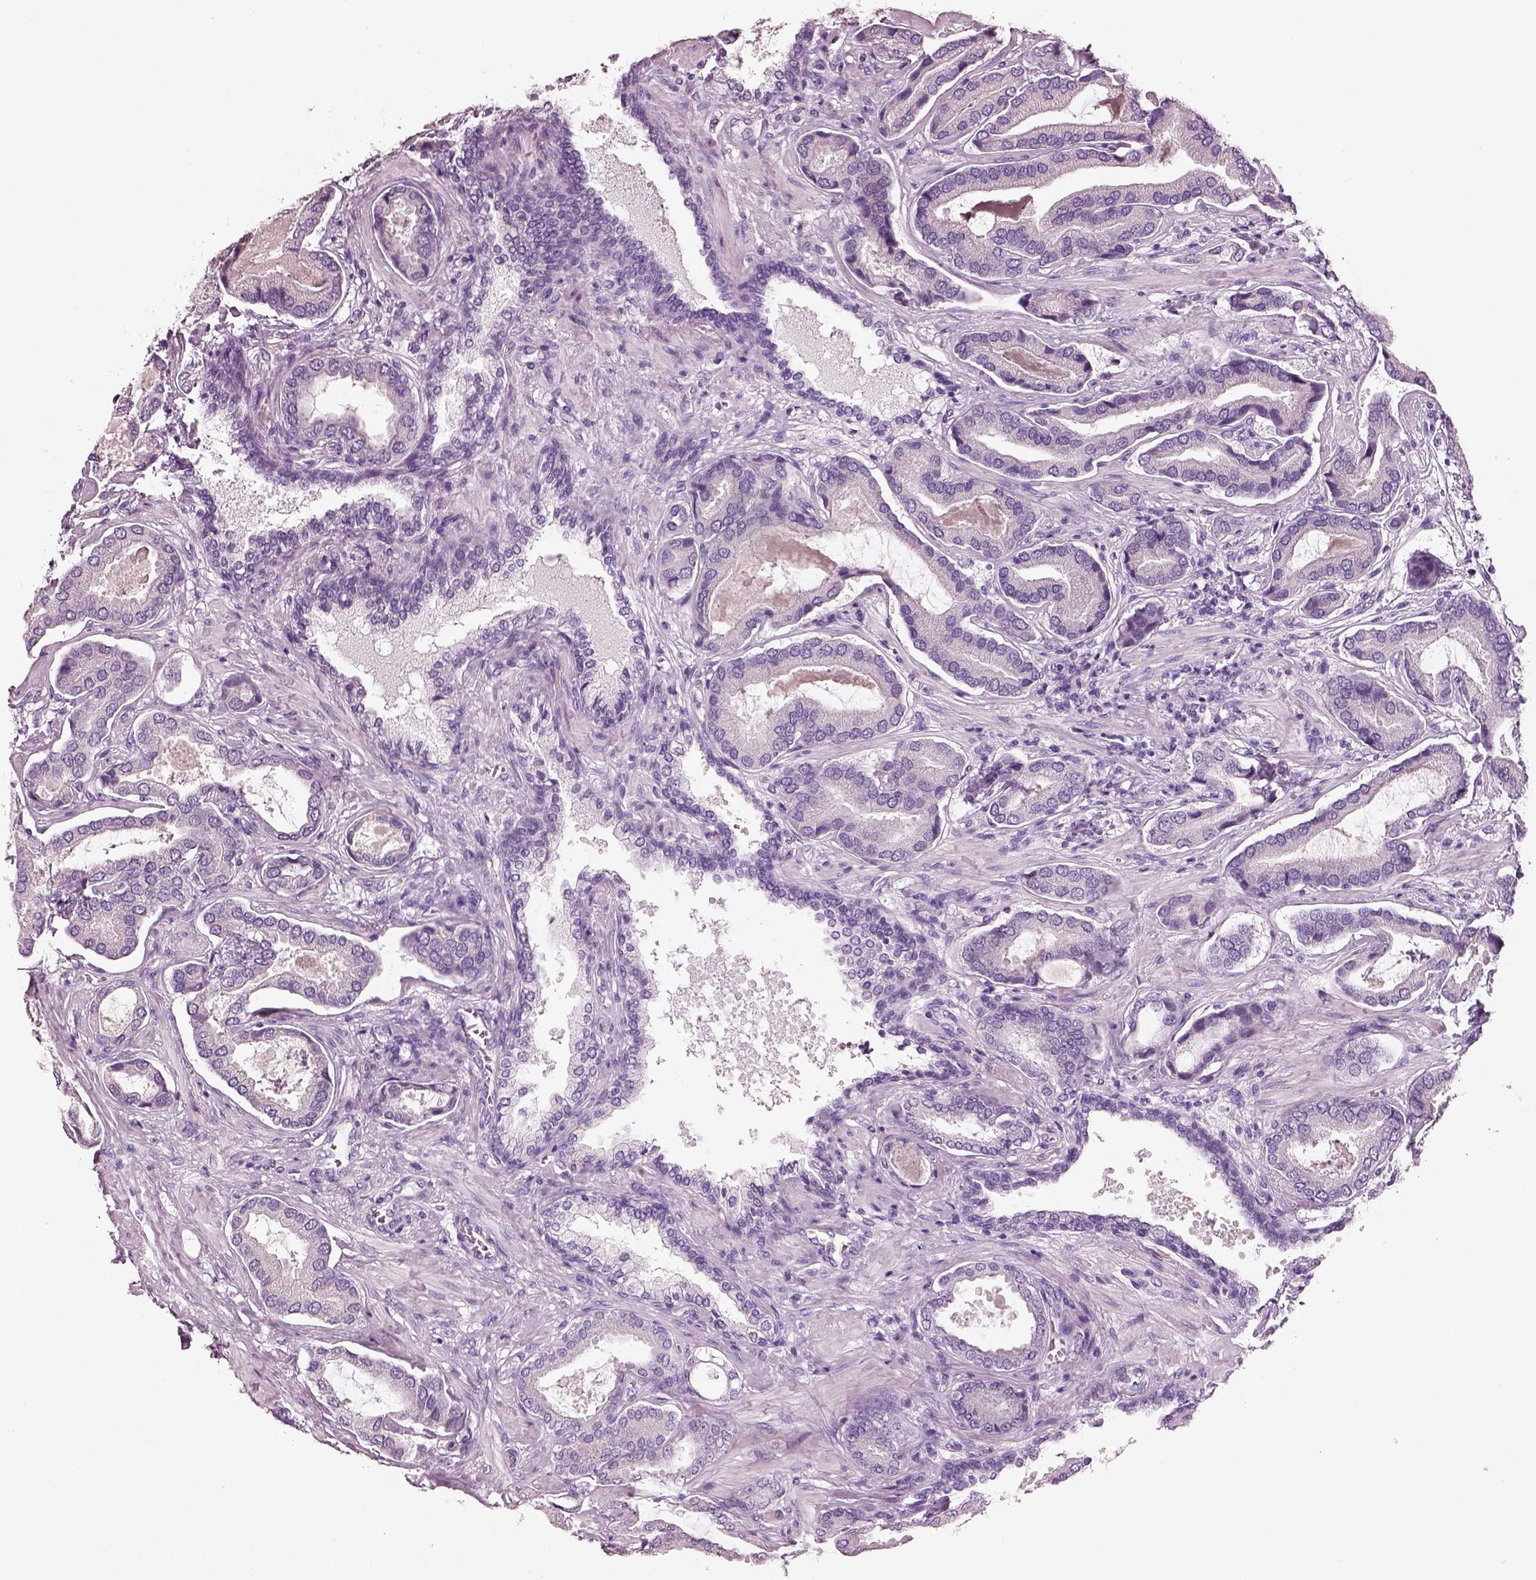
{"staining": {"intensity": "negative", "quantity": "none", "location": "none"}, "tissue": "prostate cancer", "cell_type": "Tumor cells", "image_type": "cancer", "snomed": [{"axis": "morphology", "description": "Adenocarcinoma, NOS"}, {"axis": "topography", "description": "Prostate"}], "caption": "The histopathology image demonstrates no significant expression in tumor cells of prostate adenocarcinoma.", "gene": "ELSPBP1", "patient": {"sex": "male", "age": 64}}